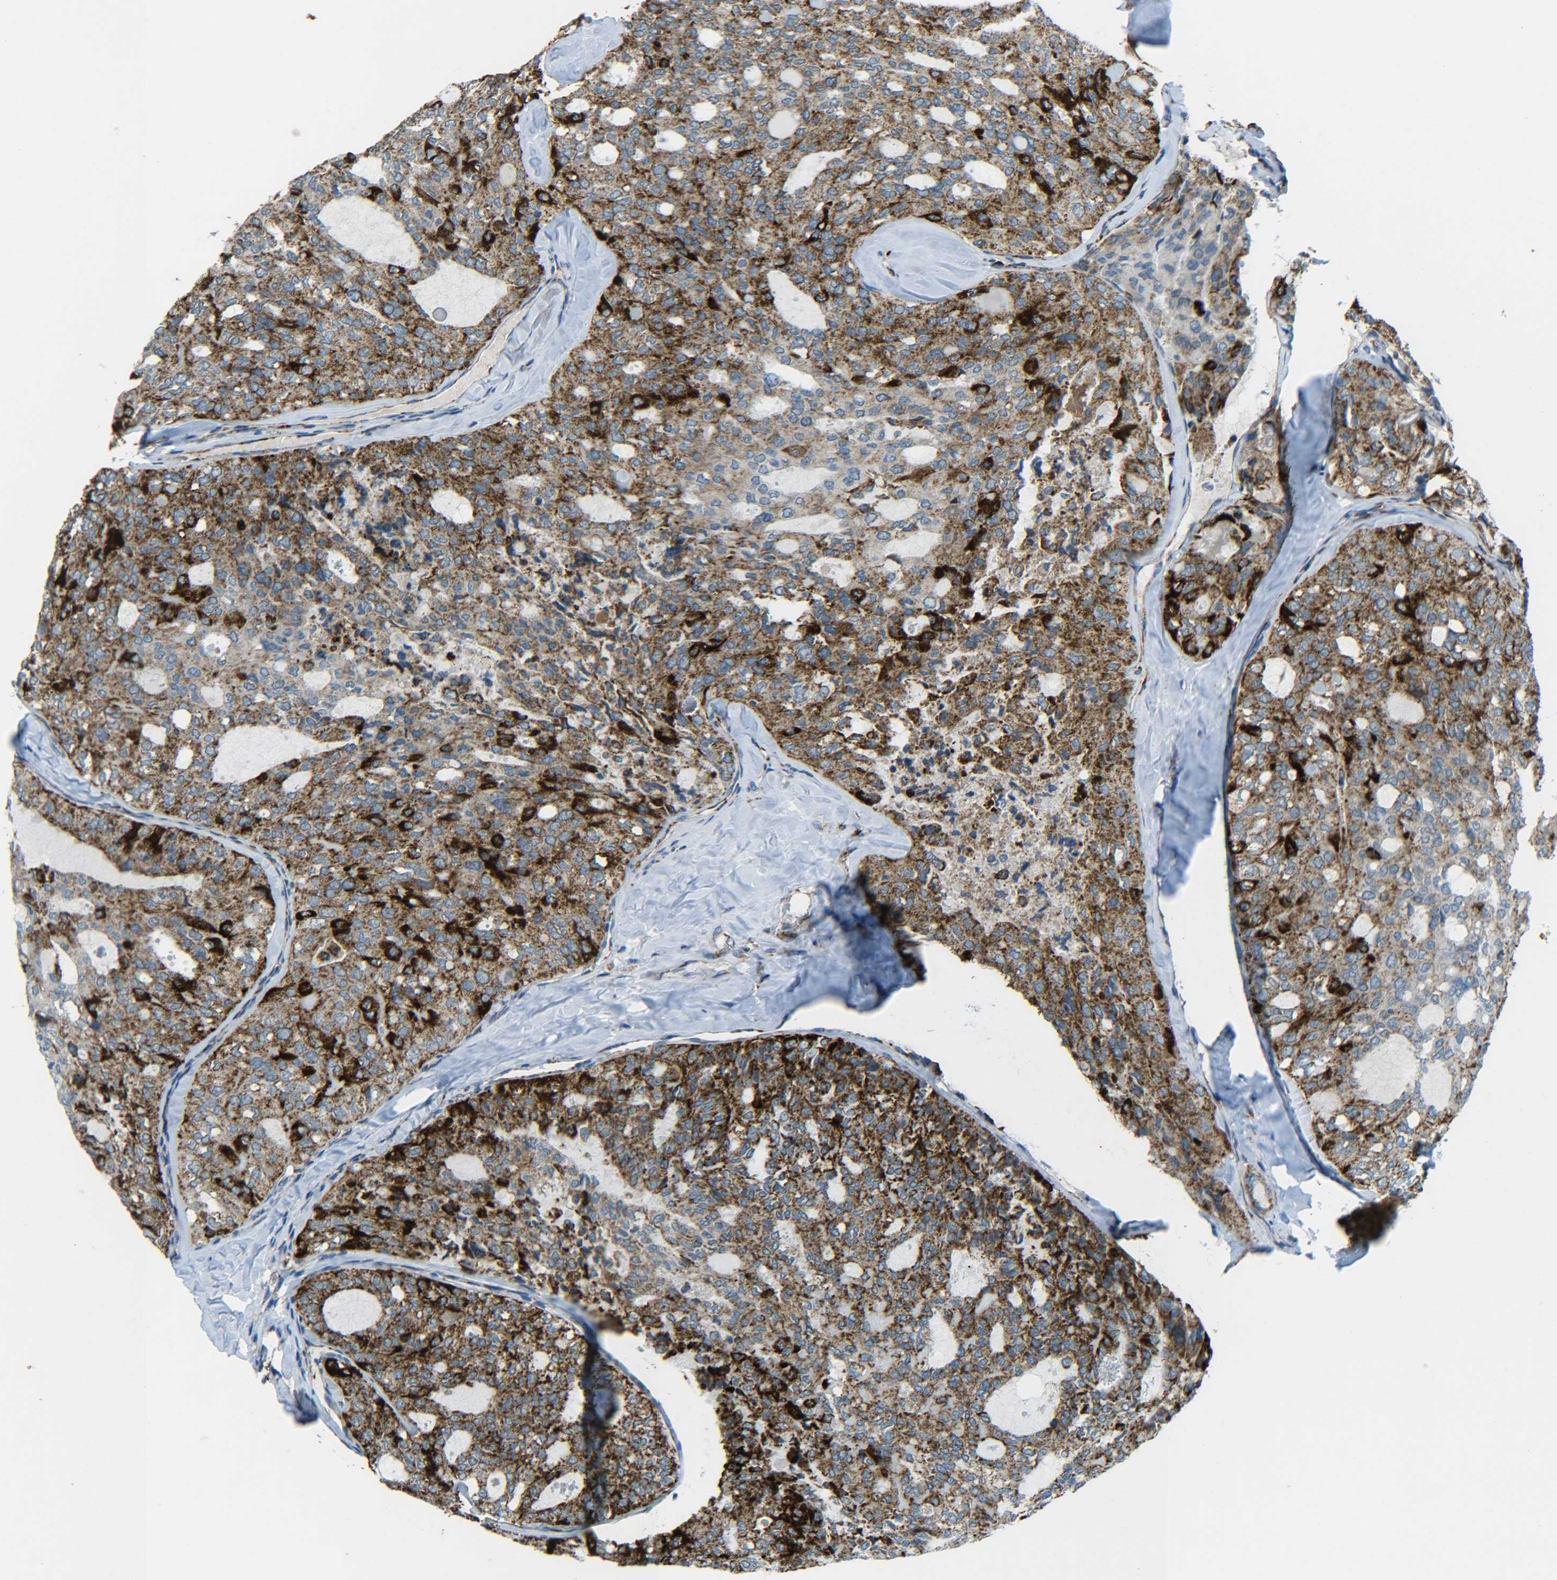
{"staining": {"intensity": "strong", "quantity": ">75%", "location": "cytoplasmic/membranous"}, "tissue": "thyroid cancer", "cell_type": "Tumor cells", "image_type": "cancer", "snomed": [{"axis": "morphology", "description": "Follicular adenoma carcinoma, NOS"}, {"axis": "topography", "description": "Thyroid gland"}], "caption": "The photomicrograph demonstrates immunohistochemical staining of thyroid cancer (follicular adenoma carcinoma). There is strong cytoplasmic/membranous expression is seen in approximately >75% of tumor cells. (Brightfield microscopy of DAB IHC at high magnification).", "gene": "CYB5R1", "patient": {"sex": "male", "age": 75}}